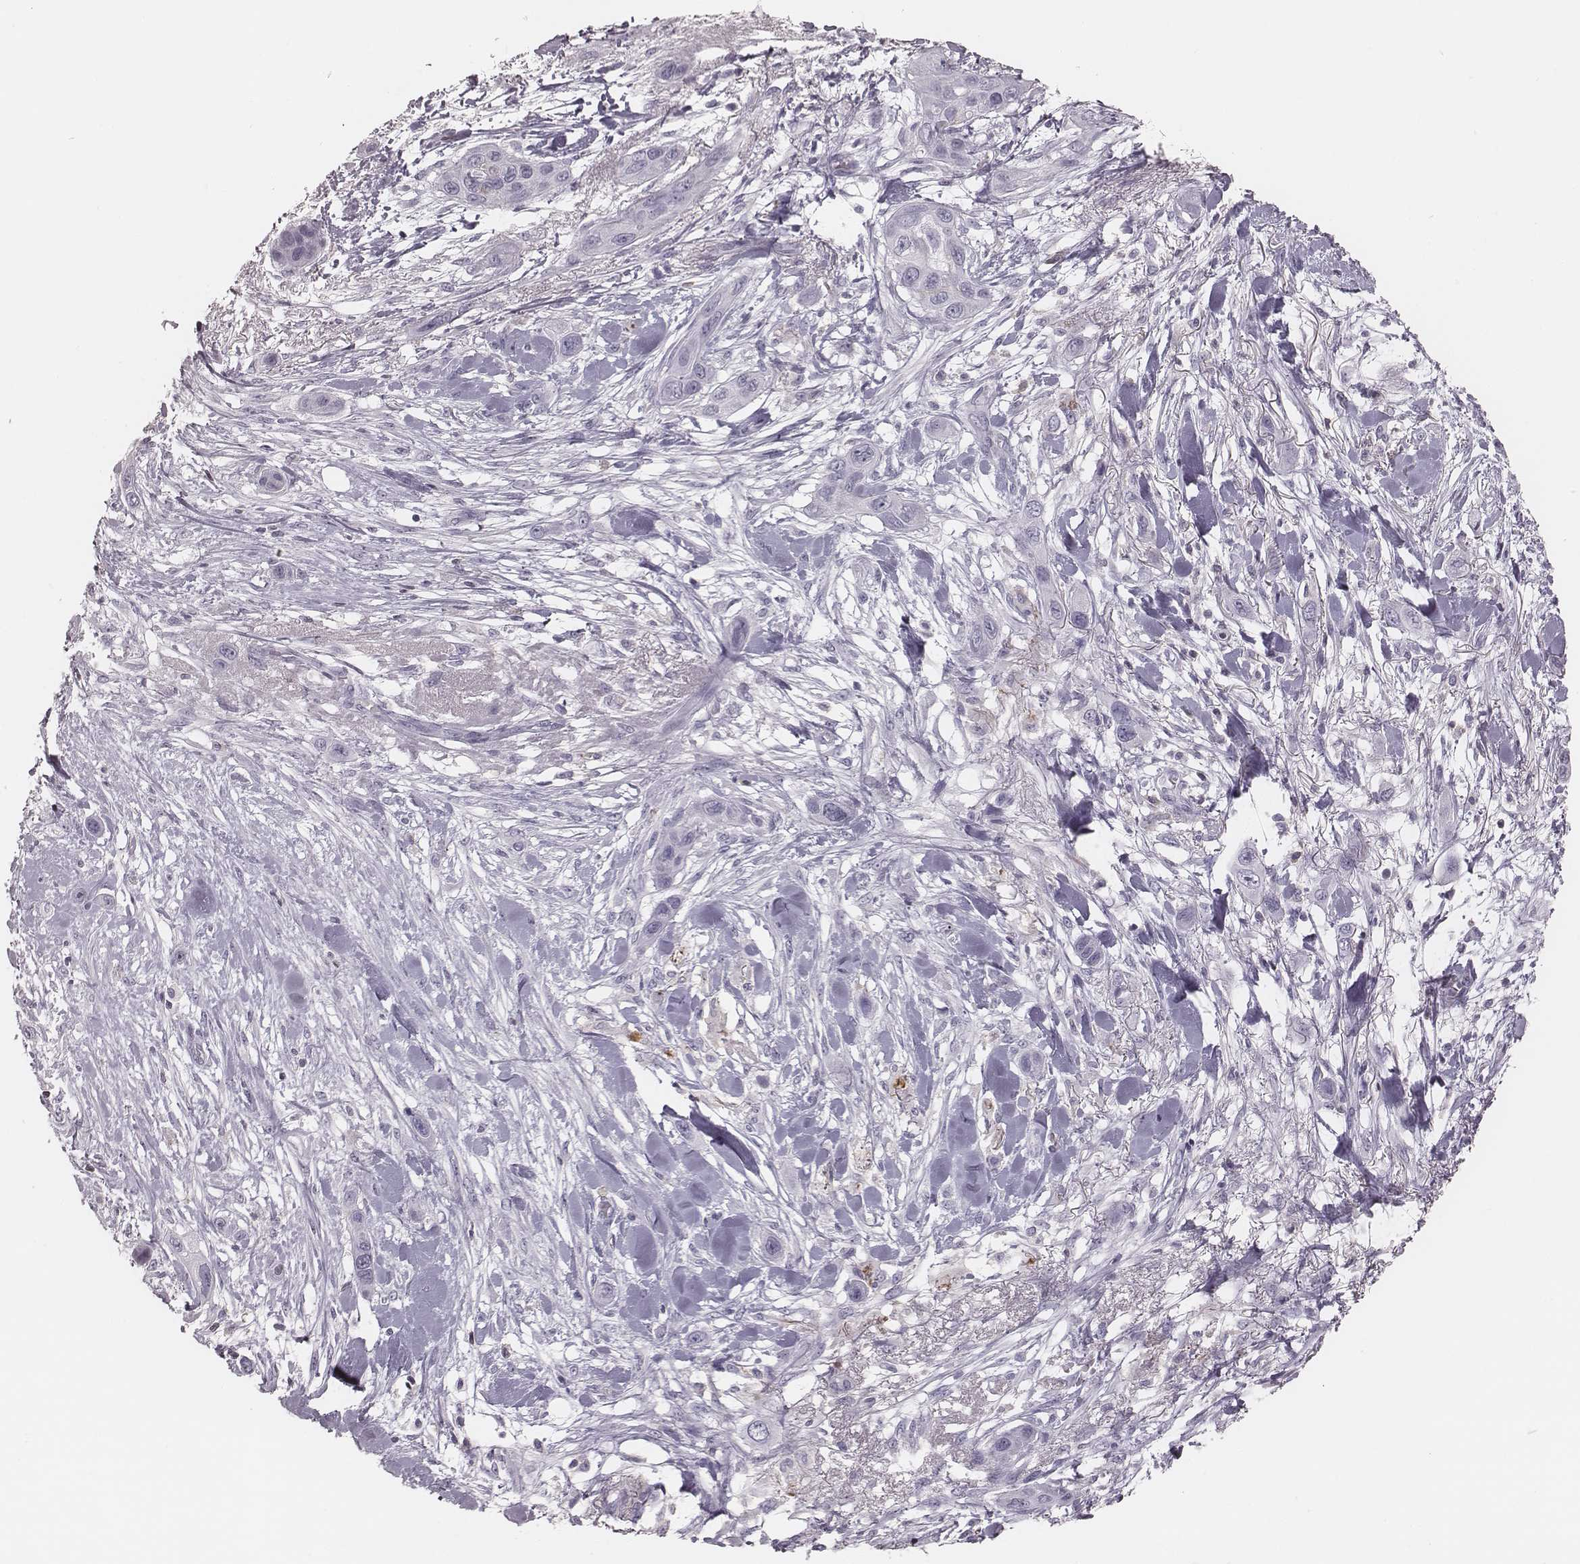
{"staining": {"intensity": "negative", "quantity": "none", "location": "none"}, "tissue": "skin cancer", "cell_type": "Tumor cells", "image_type": "cancer", "snomed": [{"axis": "morphology", "description": "Squamous cell carcinoma, NOS"}, {"axis": "topography", "description": "Skin"}], "caption": "Immunohistochemistry (IHC) of human skin cancer displays no positivity in tumor cells. (DAB immunohistochemistry, high magnification).", "gene": "ZNF365", "patient": {"sex": "male", "age": 79}}